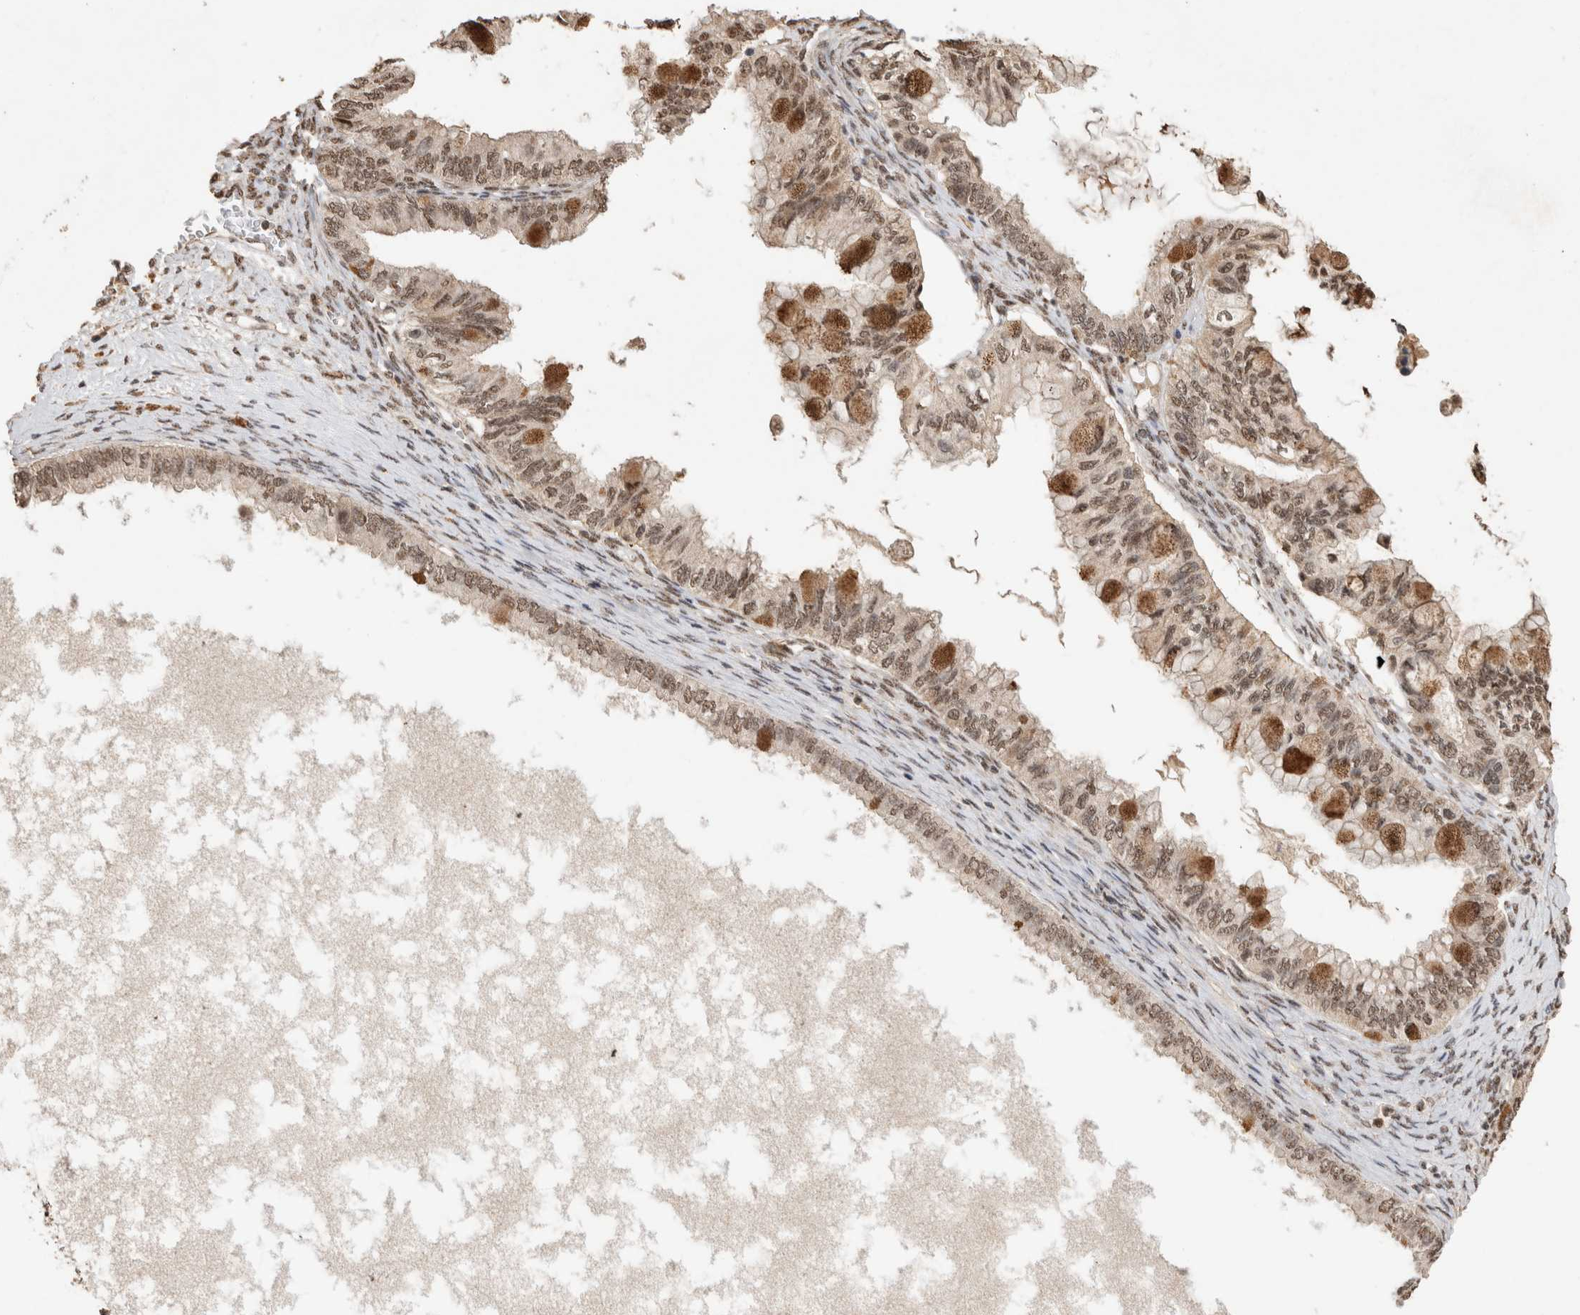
{"staining": {"intensity": "moderate", "quantity": ">75%", "location": "cytoplasmic/membranous,nuclear"}, "tissue": "ovarian cancer", "cell_type": "Tumor cells", "image_type": "cancer", "snomed": [{"axis": "morphology", "description": "Cystadenocarcinoma, mucinous, NOS"}, {"axis": "topography", "description": "Ovary"}], "caption": "This image demonstrates IHC staining of ovarian cancer (mucinous cystadenocarcinoma), with medium moderate cytoplasmic/membranous and nuclear positivity in approximately >75% of tumor cells.", "gene": "KEAP1", "patient": {"sex": "female", "age": 80}}